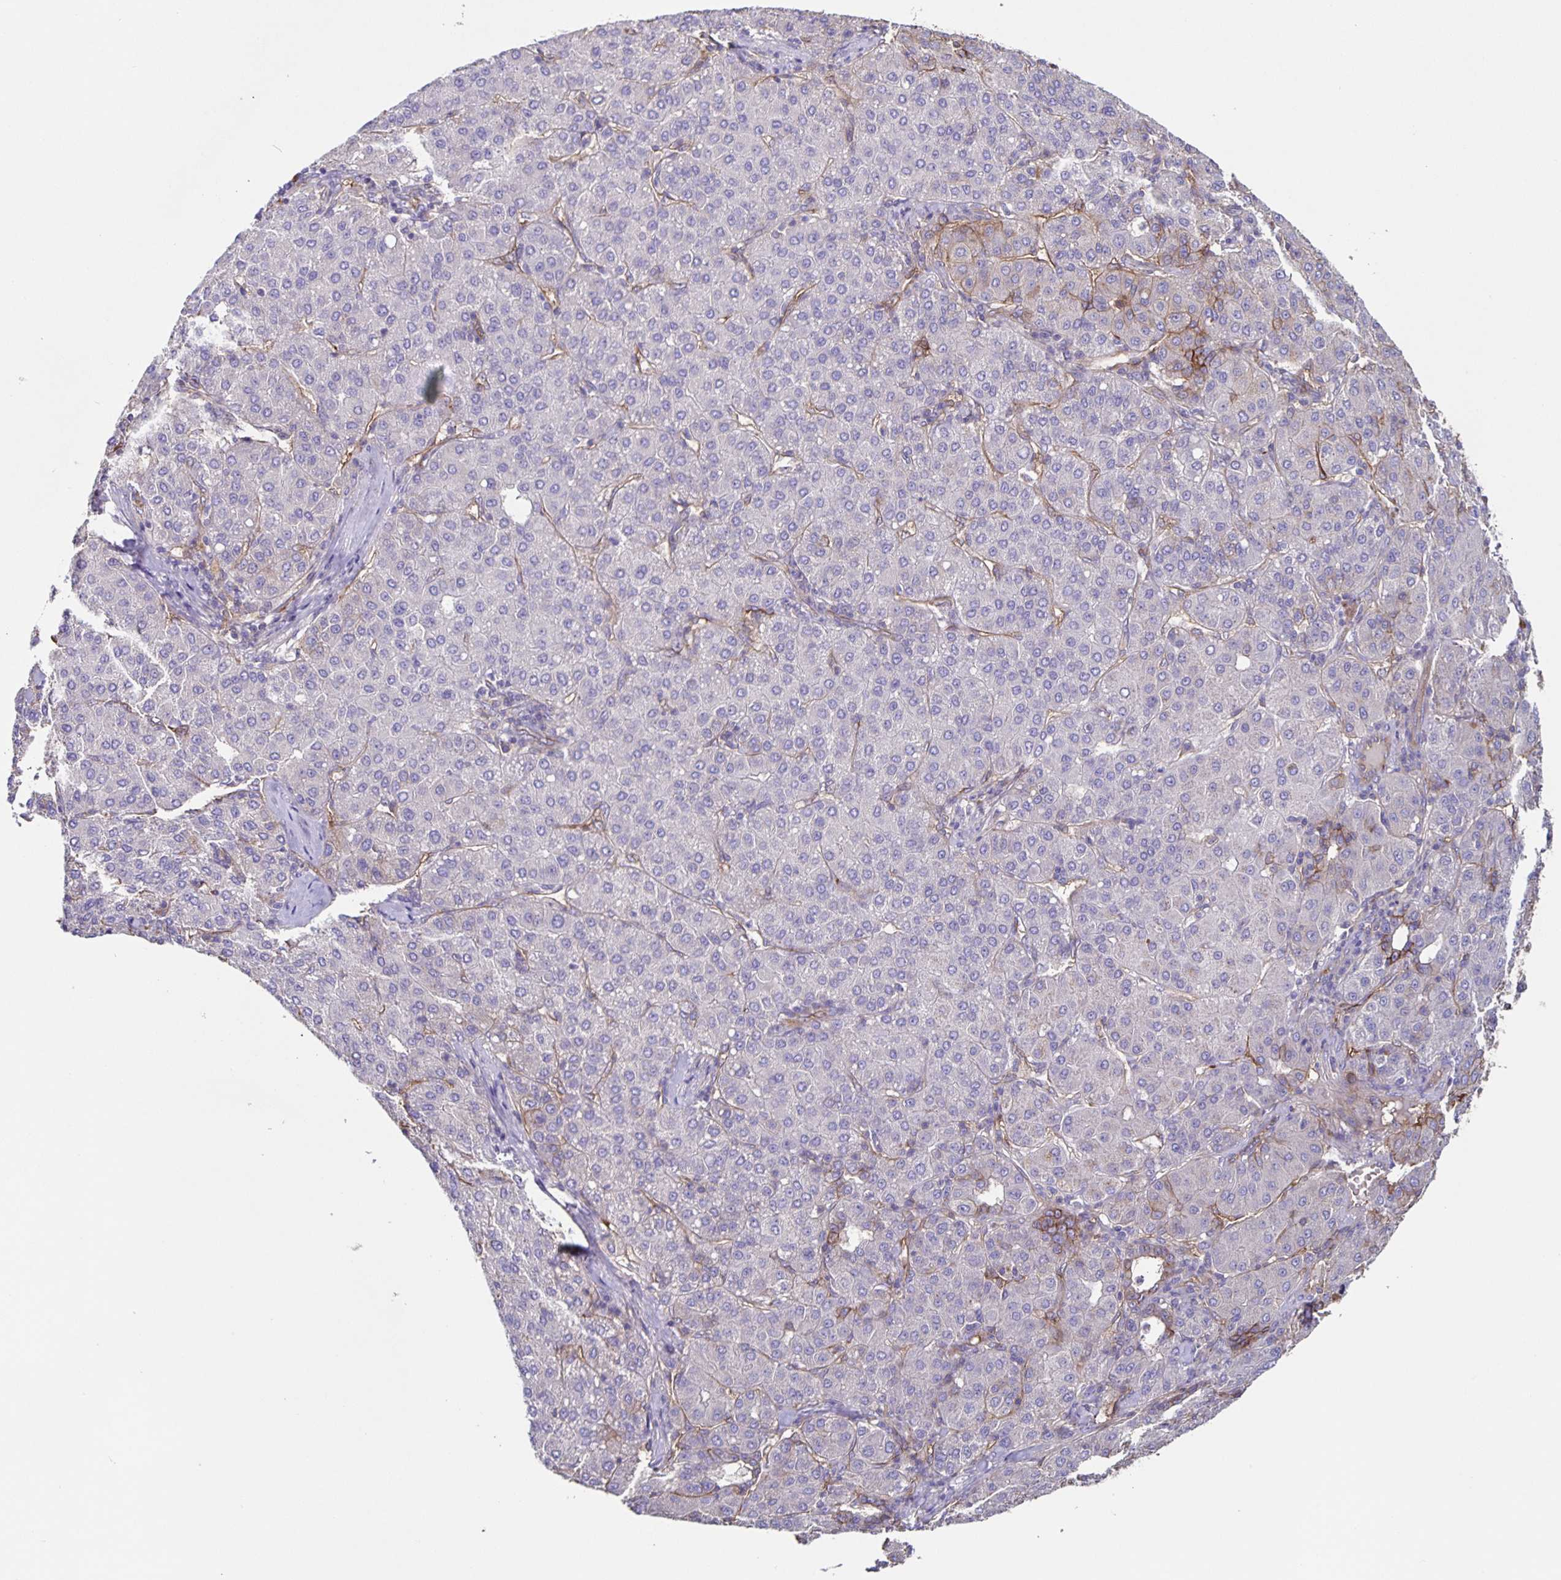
{"staining": {"intensity": "negative", "quantity": "none", "location": "none"}, "tissue": "liver cancer", "cell_type": "Tumor cells", "image_type": "cancer", "snomed": [{"axis": "morphology", "description": "Carcinoma, Hepatocellular, NOS"}, {"axis": "topography", "description": "Liver"}], "caption": "High magnification brightfield microscopy of liver cancer stained with DAB (brown) and counterstained with hematoxylin (blue): tumor cells show no significant staining.", "gene": "ITGA2", "patient": {"sex": "male", "age": 65}}